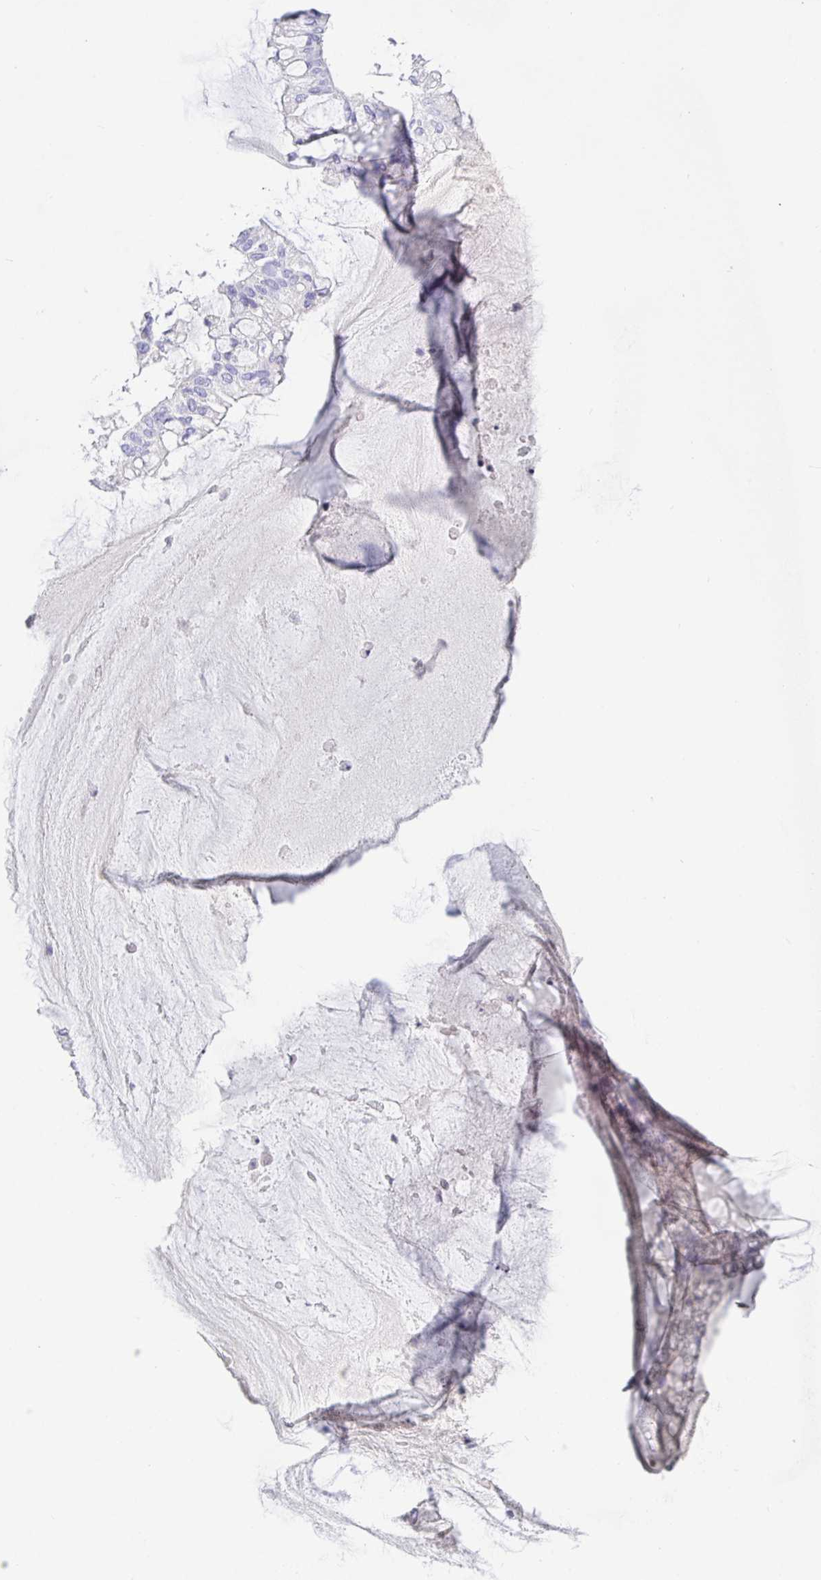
{"staining": {"intensity": "negative", "quantity": "none", "location": "none"}, "tissue": "ovarian cancer", "cell_type": "Tumor cells", "image_type": "cancer", "snomed": [{"axis": "morphology", "description": "Cystadenocarcinoma, mucinous, NOS"}, {"axis": "topography", "description": "Ovary"}], "caption": "Human mucinous cystadenocarcinoma (ovarian) stained for a protein using immunohistochemistry (IHC) reveals no positivity in tumor cells.", "gene": "TPTE", "patient": {"sex": "female", "age": 73}}